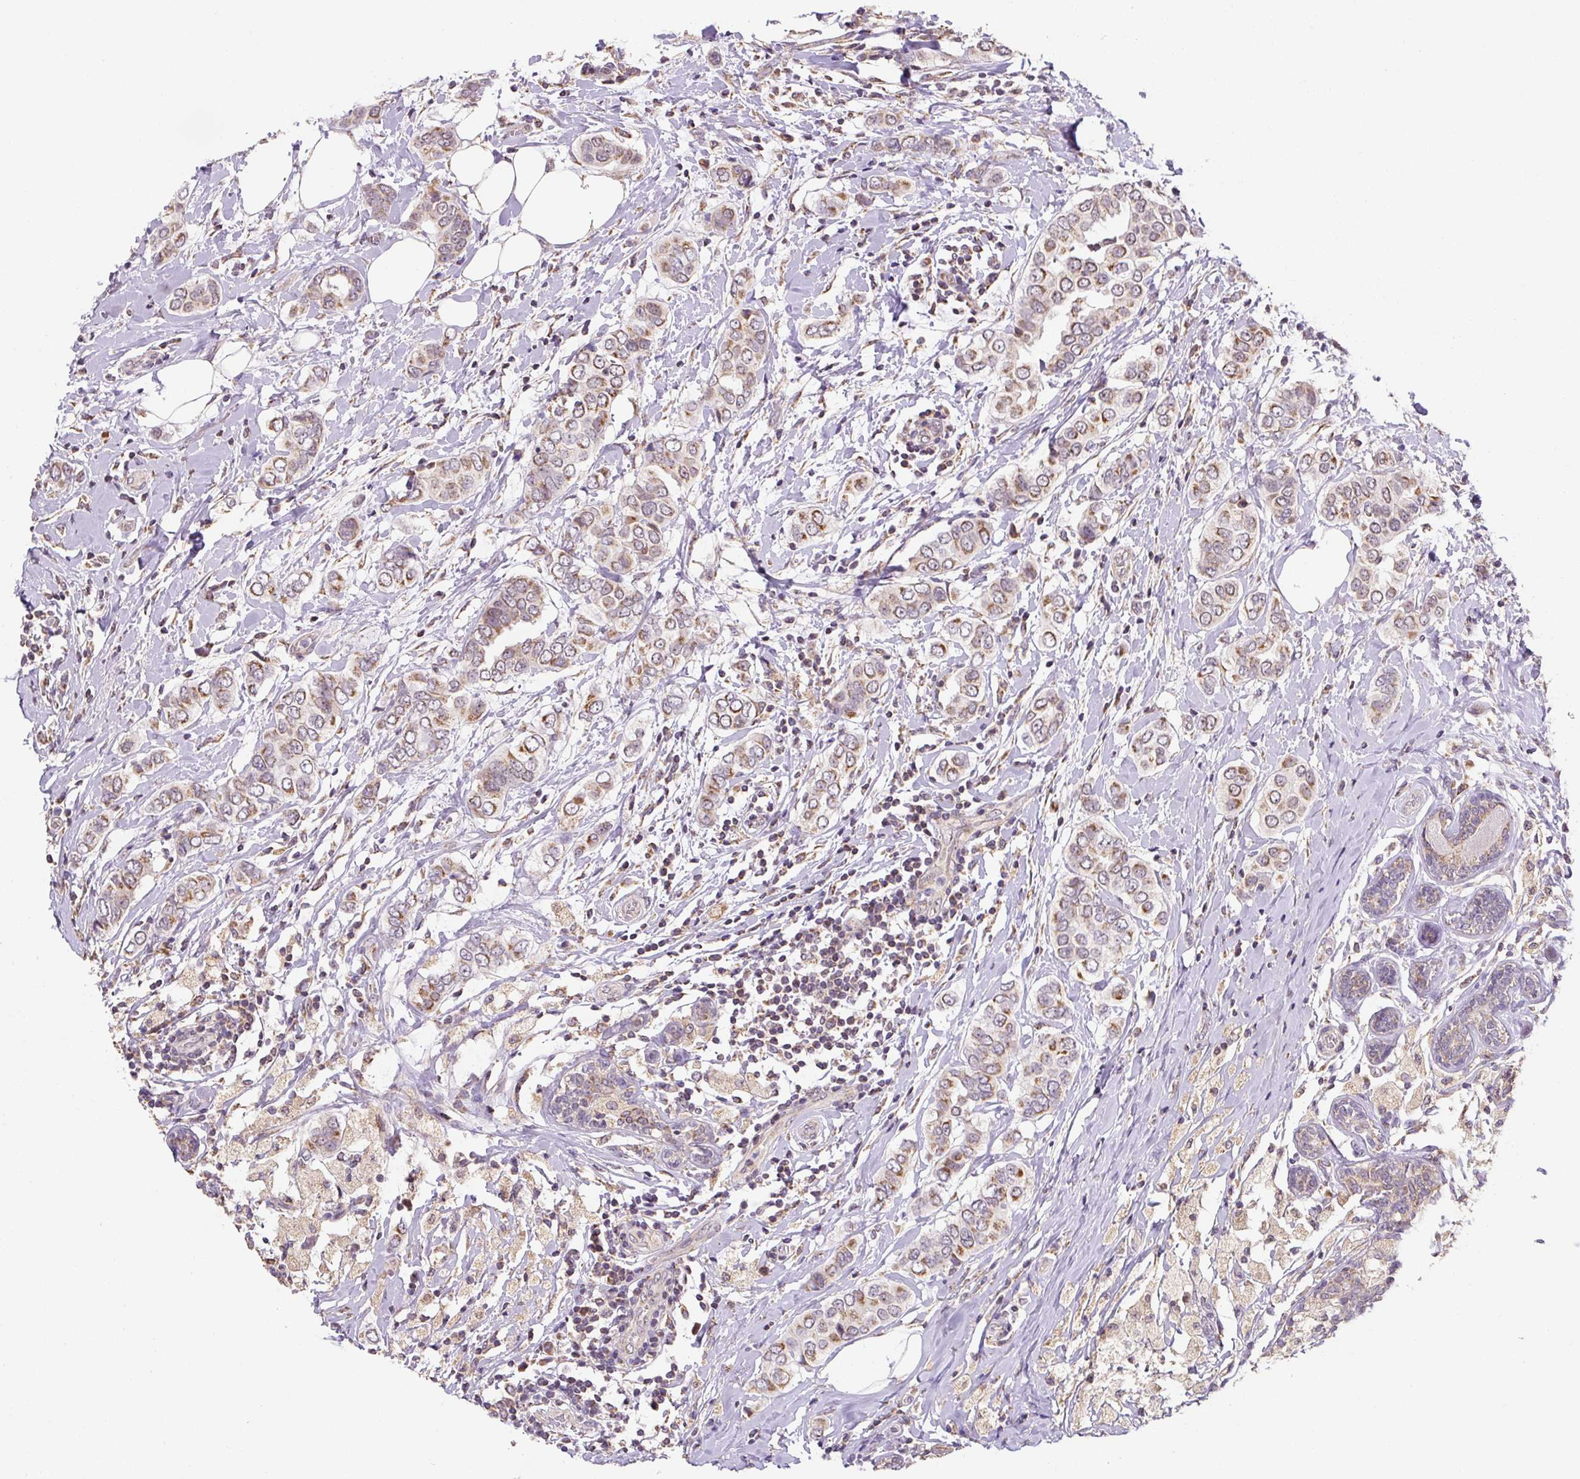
{"staining": {"intensity": "moderate", "quantity": ">75%", "location": "cytoplasmic/membranous"}, "tissue": "breast cancer", "cell_type": "Tumor cells", "image_type": "cancer", "snomed": [{"axis": "morphology", "description": "Lobular carcinoma"}, {"axis": "topography", "description": "Breast"}], "caption": "Tumor cells exhibit moderate cytoplasmic/membranous expression in about >75% of cells in breast lobular carcinoma.", "gene": "MFSD9", "patient": {"sex": "female", "age": 51}}